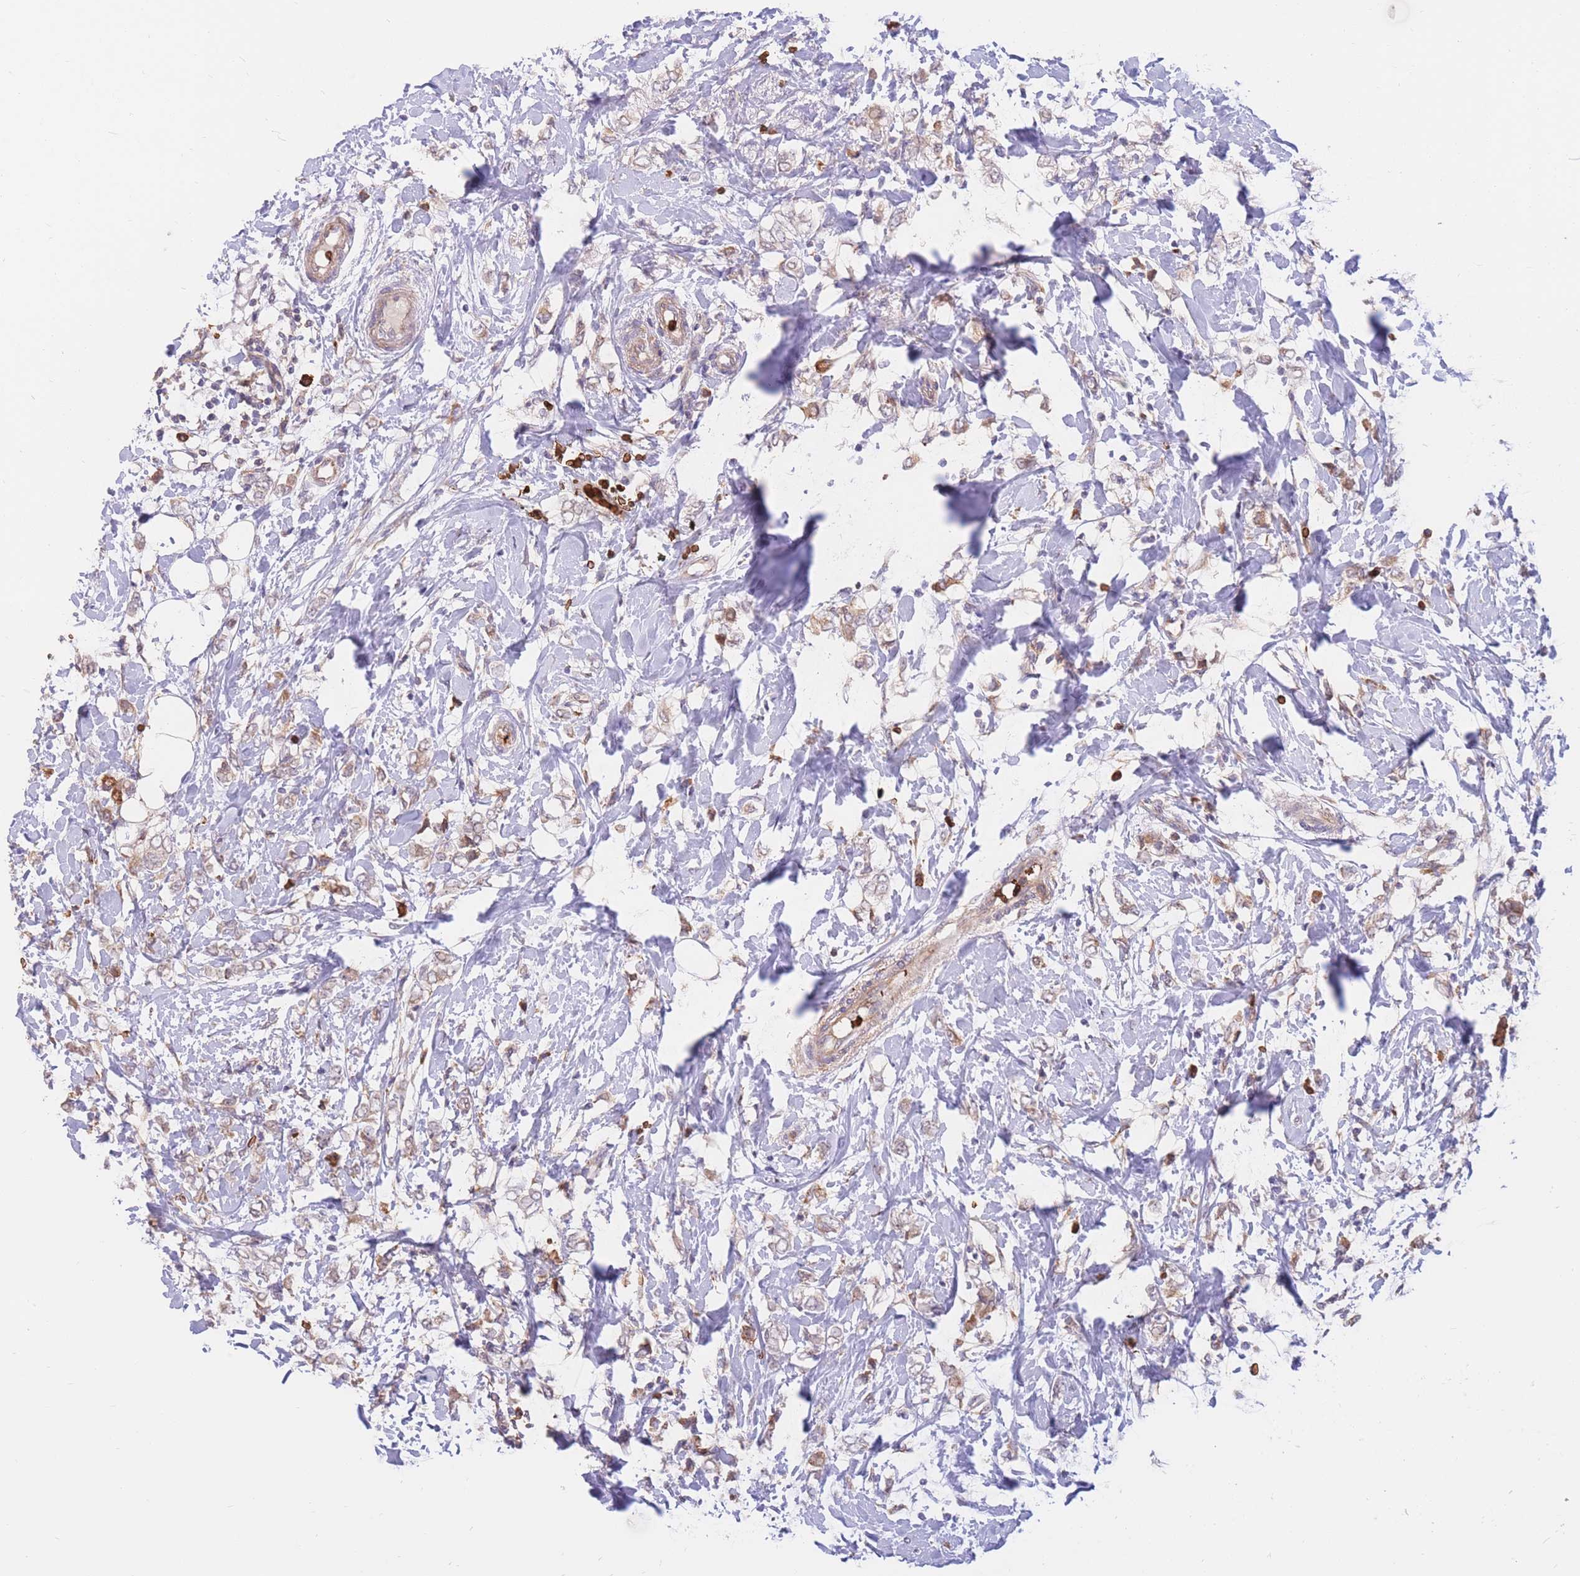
{"staining": {"intensity": "weak", "quantity": "25%-75%", "location": "cytoplasmic/membranous"}, "tissue": "breast cancer", "cell_type": "Tumor cells", "image_type": "cancer", "snomed": [{"axis": "morphology", "description": "Normal tissue, NOS"}, {"axis": "morphology", "description": "Lobular carcinoma"}, {"axis": "topography", "description": "Breast"}], "caption": "Breast cancer stained with IHC reveals weak cytoplasmic/membranous staining in about 25%-75% of tumor cells.", "gene": "ATP10D", "patient": {"sex": "female", "age": 47}}